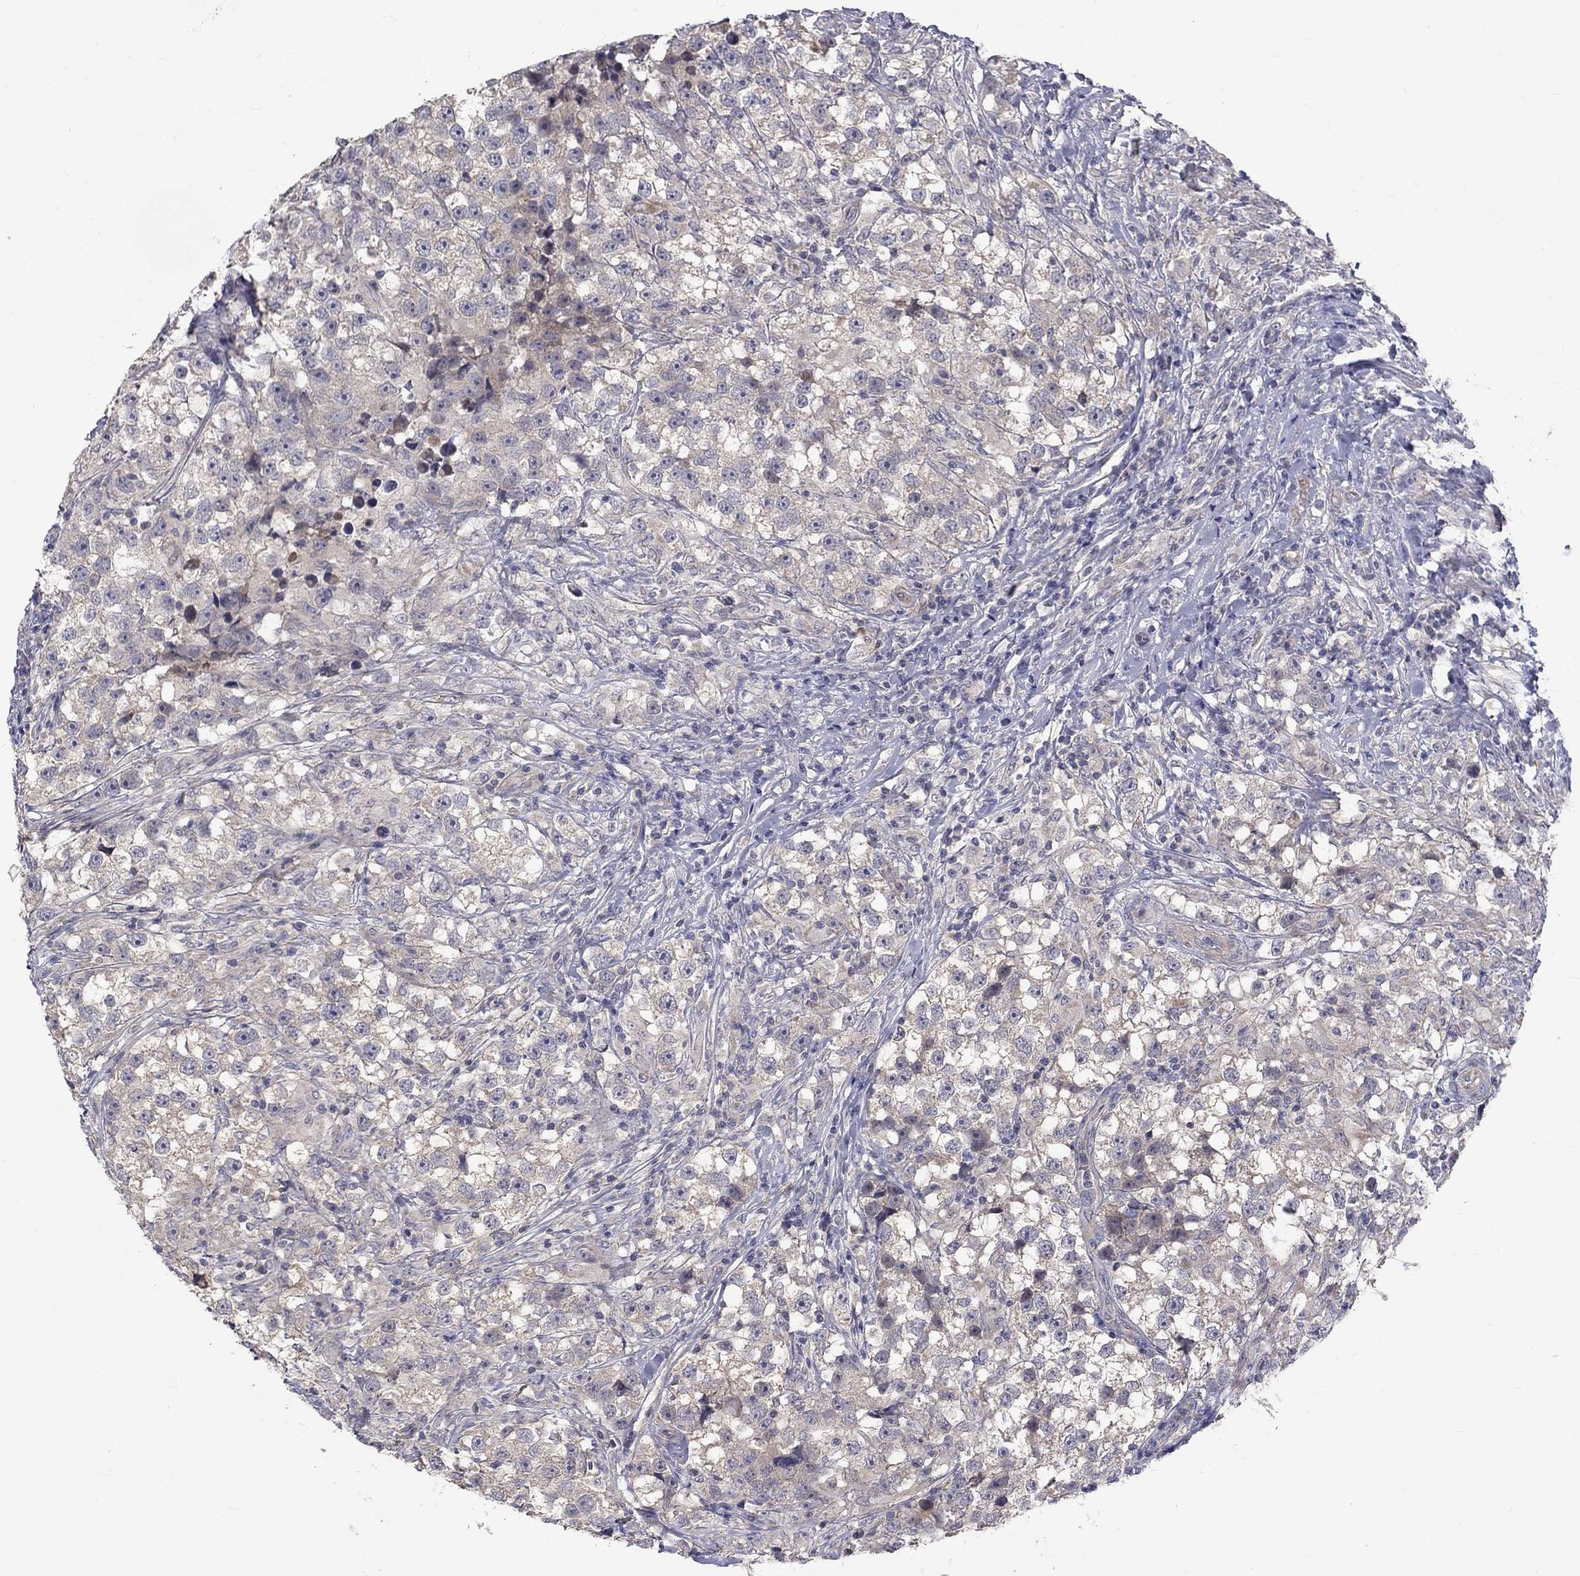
{"staining": {"intensity": "negative", "quantity": "none", "location": "none"}, "tissue": "testis cancer", "cell_type": "Tumor cells", "image_type": "cancer", "snomed": [{"axis": "morphology", "description": "Seminoma, NOS"}, {"axis": "topography", "description": "Testis"}], "caption": "DAB immunohistochemical staining of human testis cancer reveals no significant expression in tumor cells. (Stains: DAB (3,3'-diaminobenzidine) IHC with hematoxylin counter stain, Microscopy: brightfield microscopy at high magnification).", "gene": "SLC39A14", "patient": {"sex": "male", "age": 46}}